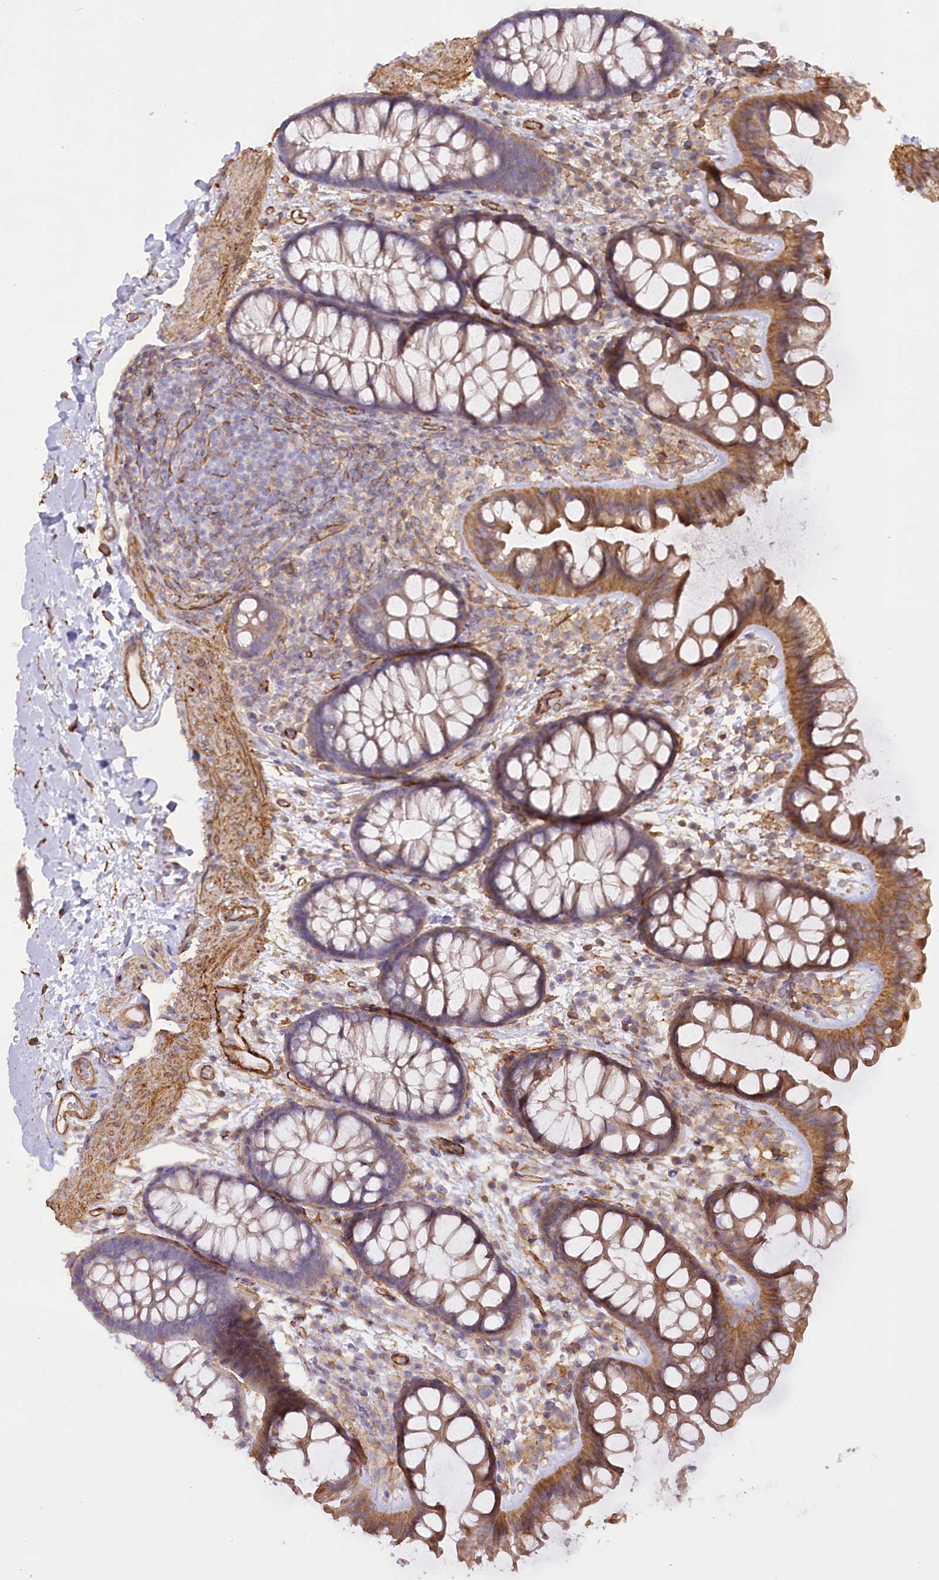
{"staining": {"intensity": "moderate", "quantity": ">75%", "location": "cytoplasmic/membranous"}, "tissue": "colon", "cell_type": "Endothelial cells", "image_type": "normal", "snomed": [{"axis": "morphology", "description": "Normal tissue, NOS"}, {"axis": "topography", "description": "Colon"}], "caption": "Endothelial cells demonstrate medium levels of moderate cytoplasmic/membranous positivity in about >75% of cells in benign human colon.", "gene": "SYNPO2", "patient": {"sex": "female", "age": 62}}